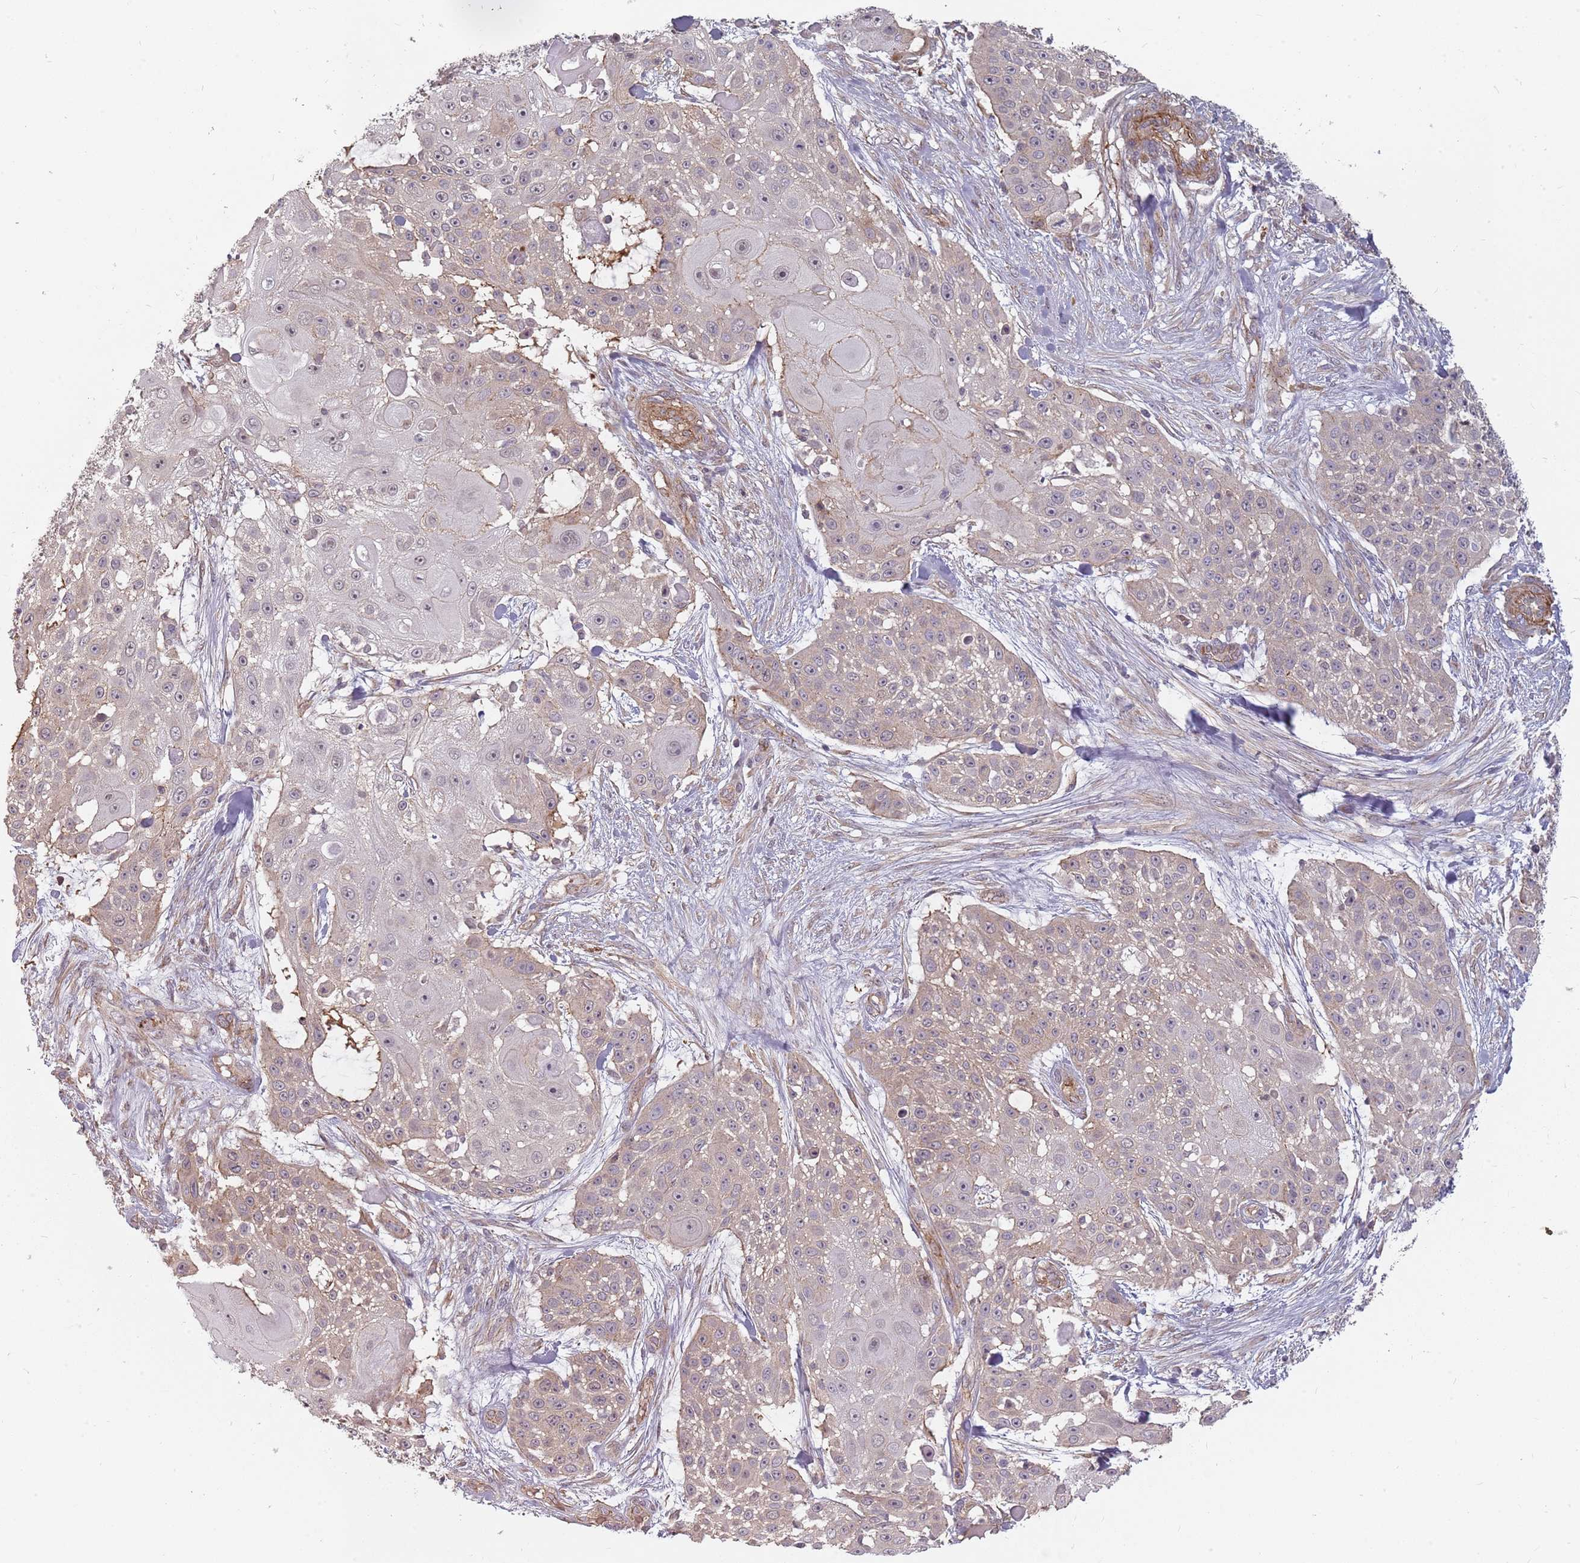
{"staining": {"intensity": "weak", "quantity": "<25%", "location": "cytoplasmic/membranous"}, "tissue": "skin cancer", "cell_type": "Tumor cells", "image_type": "cancer", "snomed": [{"axis": "morphology", "description": "Squamous cell carcinoma, NOS"}, {"axis": "topography", "description": "Skin"}], "caption": "Skin squamous cell carcinoma was stained to show a protein in brown. There is no significant positivity in tumor cells.", "gene": "PPP1R14C", "patient": {"sex": "female", "age": 86}}